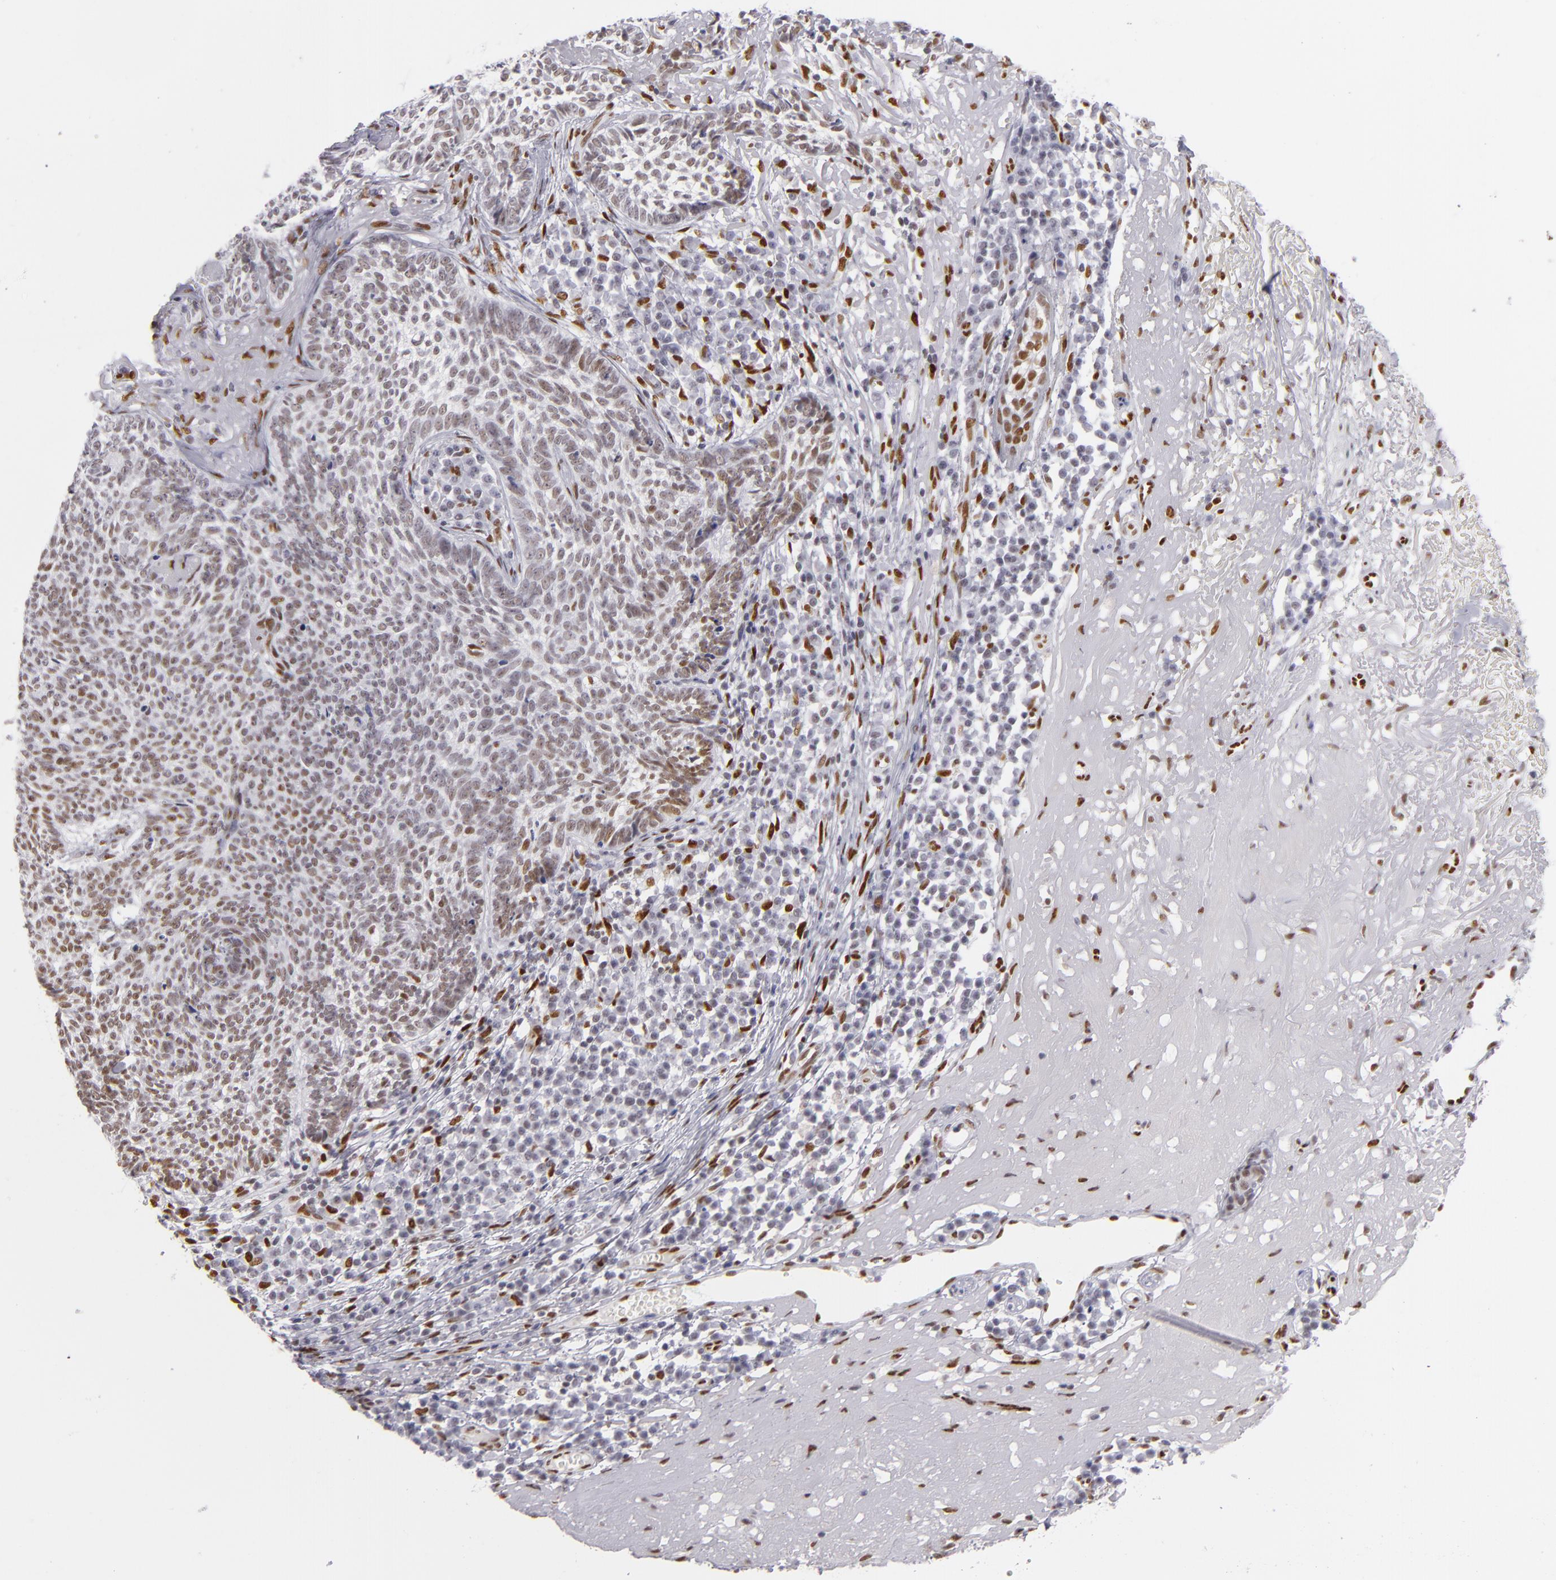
{"staining": {"intensity": "weak", "quantity": "25%-75%", "location": "nuclear"}, "tissue": "skin cancer", "cell_type": "Tumor cells", "image_type": "cancer", "snomed": [{"axis": "morphology", "description": "Basal cell carcinoma"}, {"axis": "topography", "description": "Skin"}], "caption": "Skin cancer was stained to show a protein in brown. There is low levels of weak nuclear expression in about 25%-75% of tumor cells.", "gene": "TOP3A", "patient": {"sex": "female", "age": 89}}